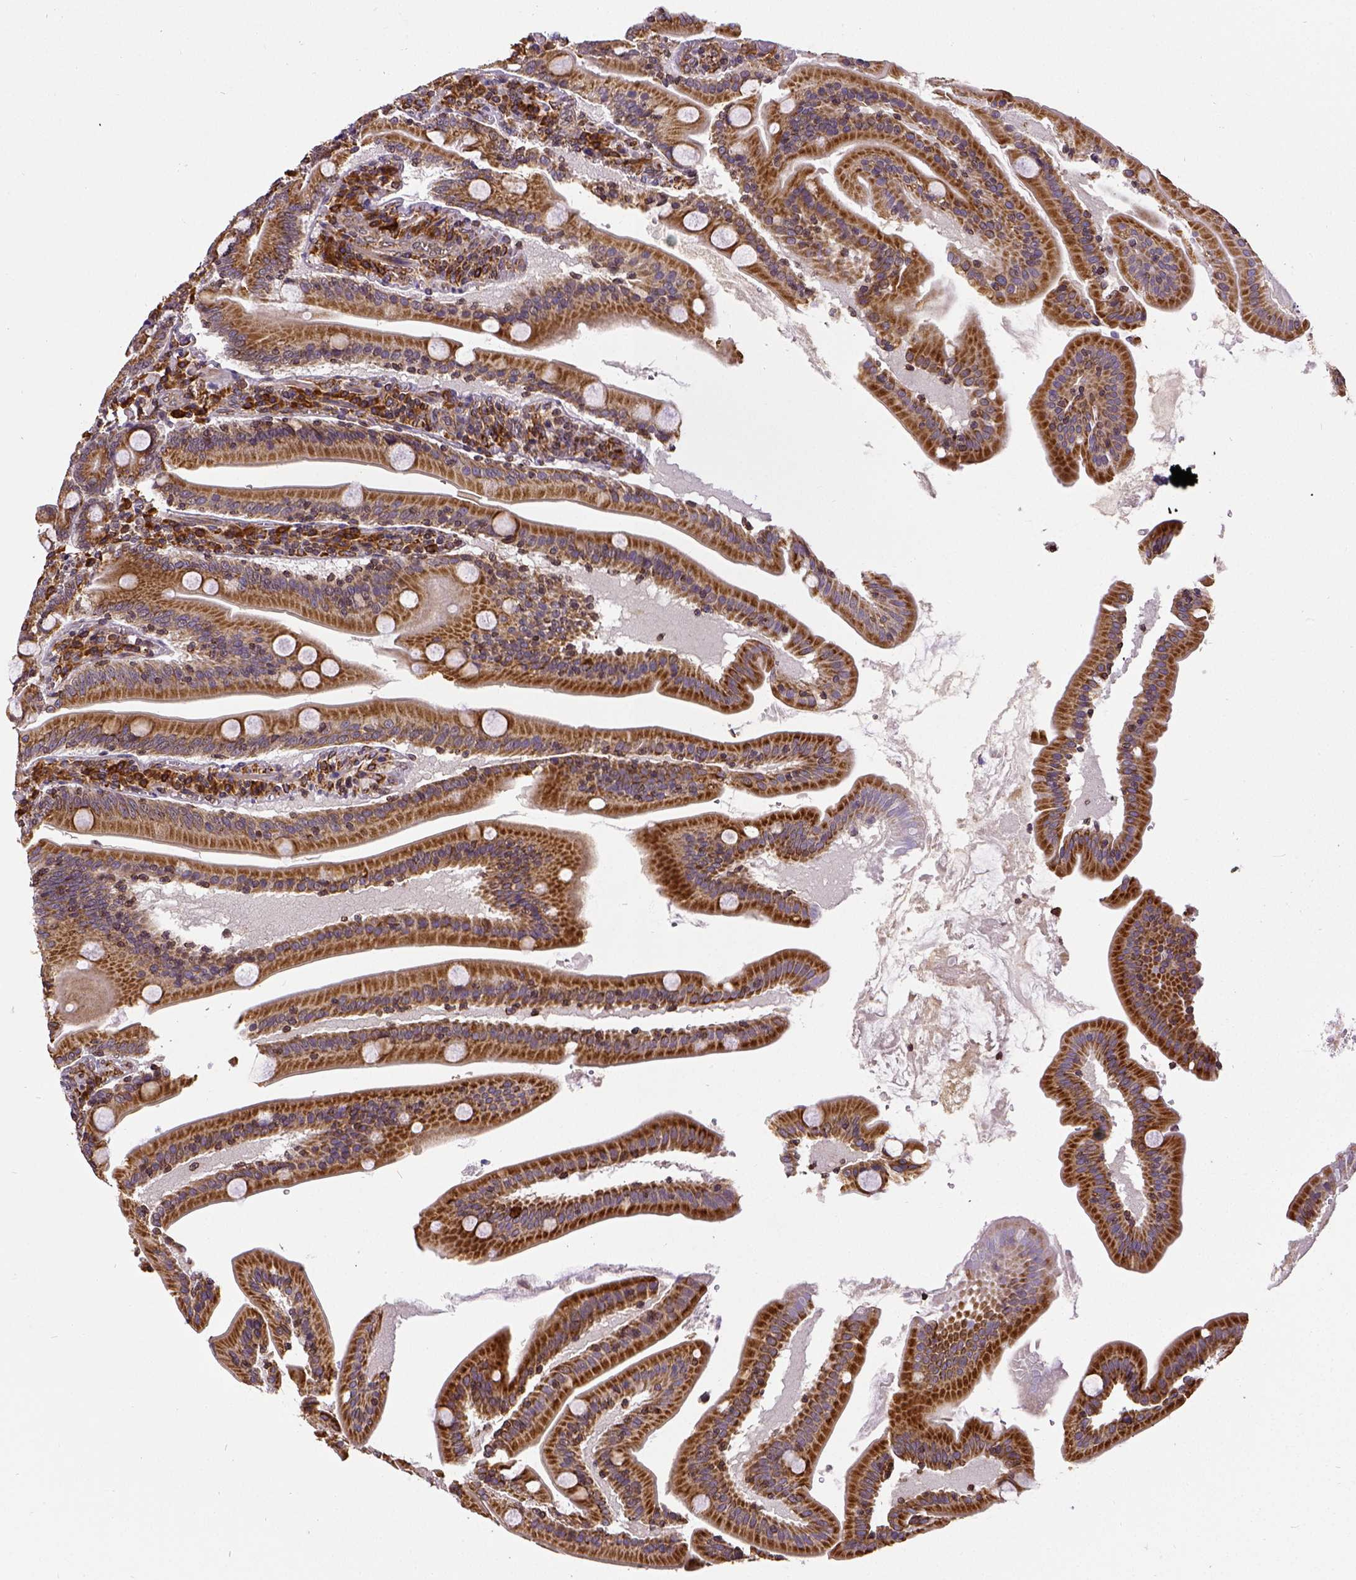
{"staining": {"intensity": "strong", "quantity": ">75%", "location": "cytoplasmic/membranous"}, "tissue": "small intestine", "cell_type": "Glandular cells", "image_type": "normal", "snomed": [{"axis": "morphology", "description": "Normal tissue, NOS"}, {"axis": "topography", "description": "Small intestine"}], "caption": "Immunohistochemistry micrograph of benign human small intestine stained for a protein (brown), which exhibits high levels of strong cytoplasmic/membranous expression in about >75% of glandular cells.", "gene": "MTDH", "patient": {"sex": "male", "age": 37}}